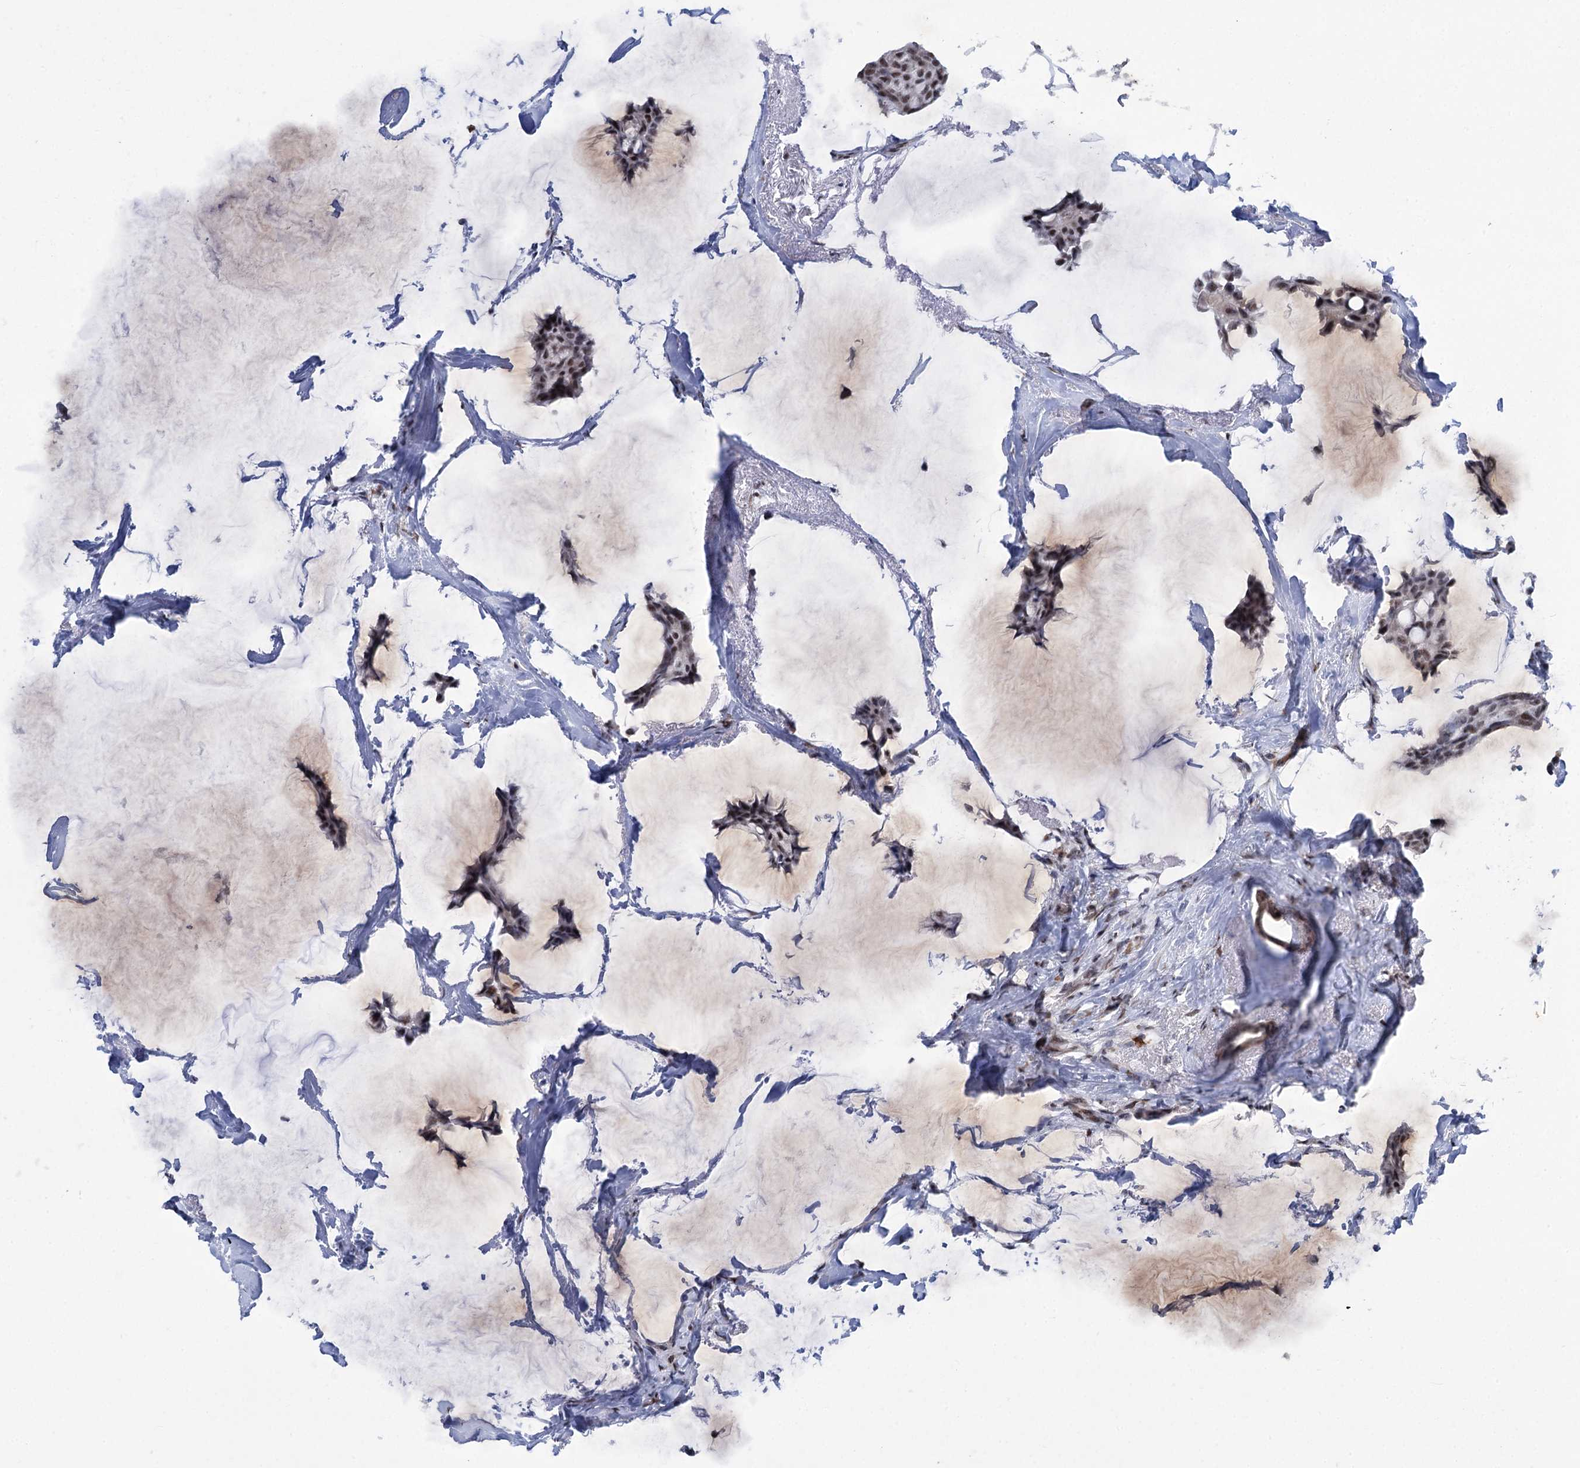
{"staining": {"intensity": "moderate", "quantity": ">75%", "location": "nuclear"}, "tissue": "breast cancer", "cell_type": "Tumor cells", "image_type": "cancer", "snomed": [{"axis": "morphology", "description": "Duct carcinoma"}, {"axis": "topography", "description": "Breast"}], "caption": "Moderate nuclear staining for a protein is present in about >75% of tumor cells of breast invasive ductal carcinoma using IHC.", "gene": "SREK1", "patient": {"sex": "female", "age": 93}}